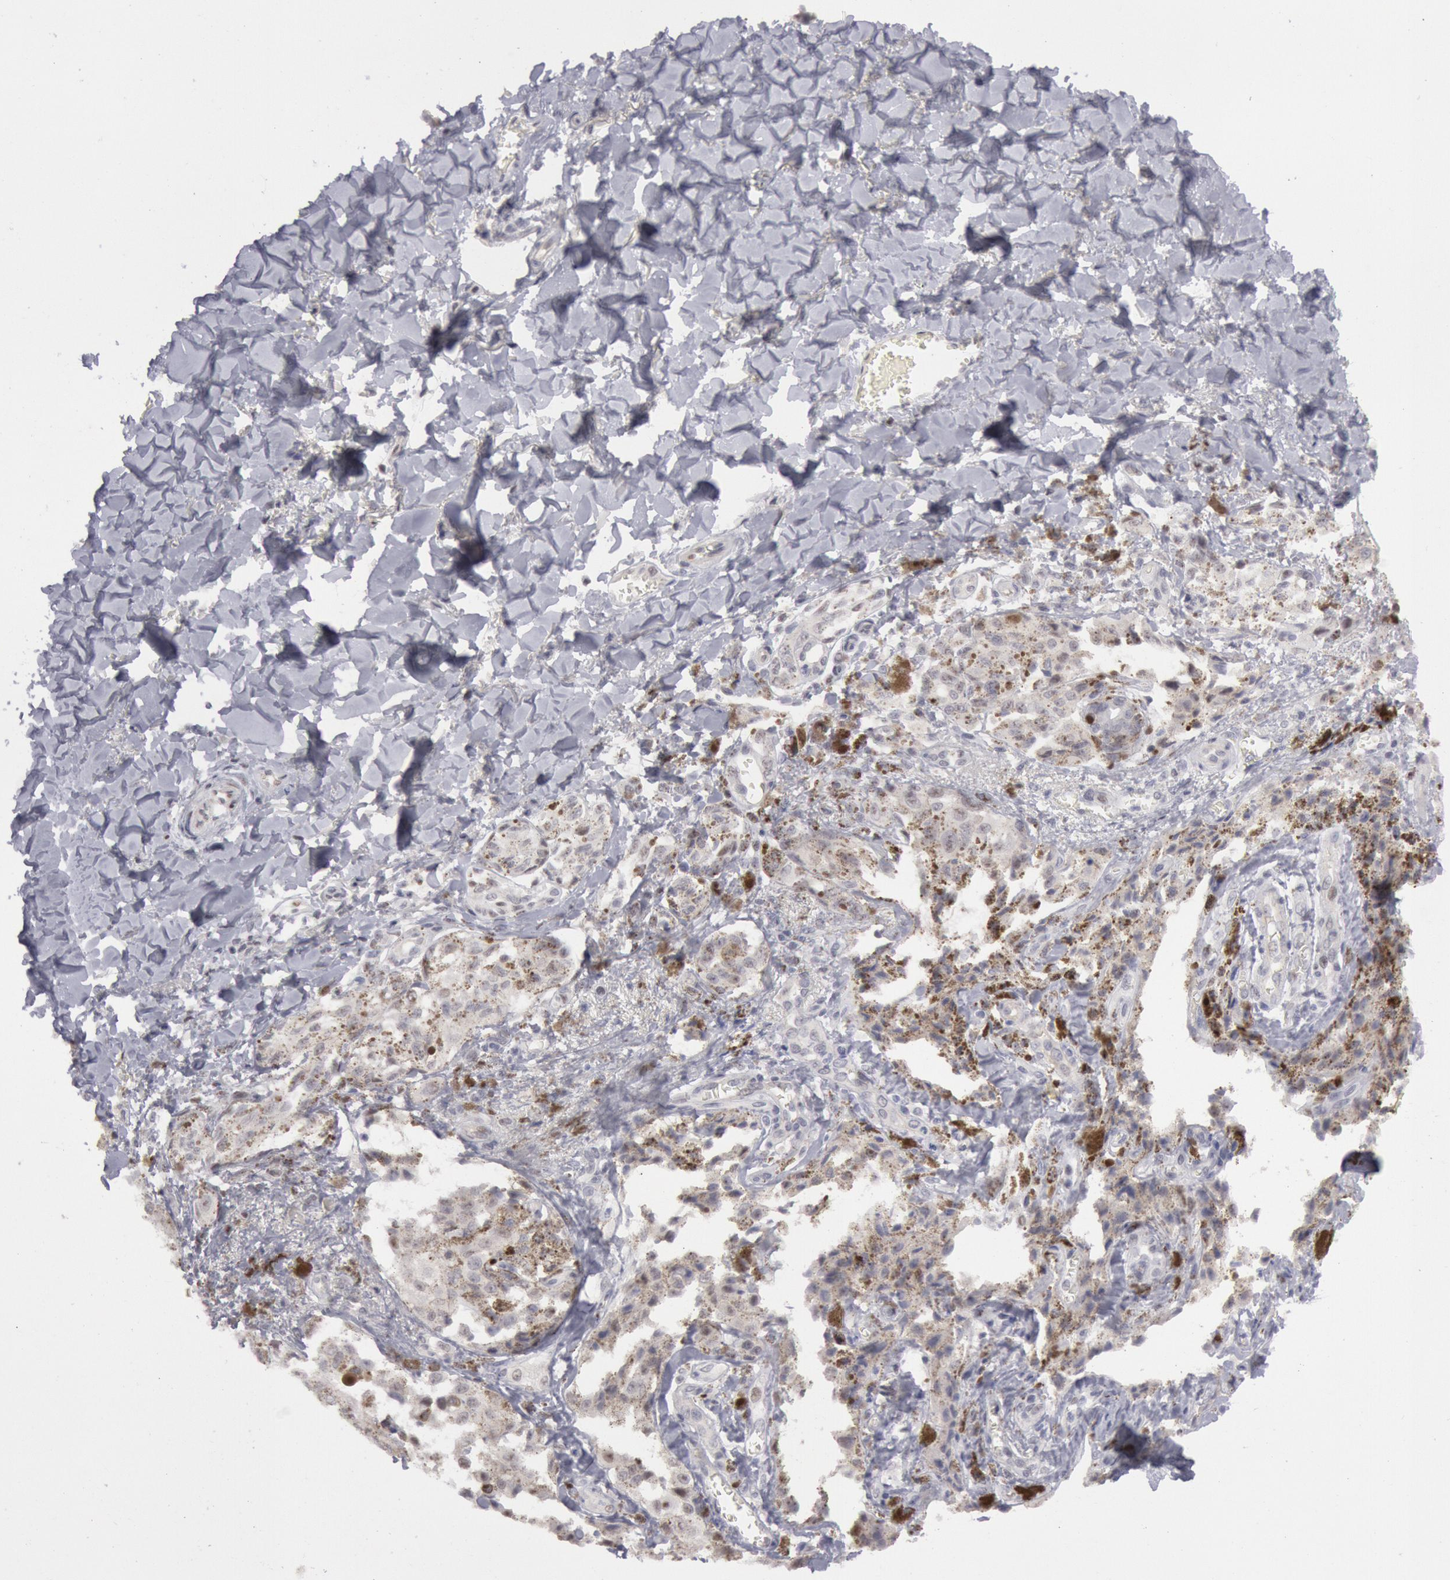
{"staining": {"intensity": "negative", "quantity": "none", "location": "none"}, "tissue": "melanoma", "cell_type": "Tumor cells", "image_type": "cancer", "snomed": [{"axis": "morphology", "description": "Malignant melanoma, NOS"}, {"axis": "topography", "description": "Skin"}], "caption": "DAB (3,3'-diaminobenzidine) immunohistochemical staining of human melanoma reveals no significant expression in tumor cells.", "gene": "JOSD1", "patient": {"sex": "female", "age": 82}}